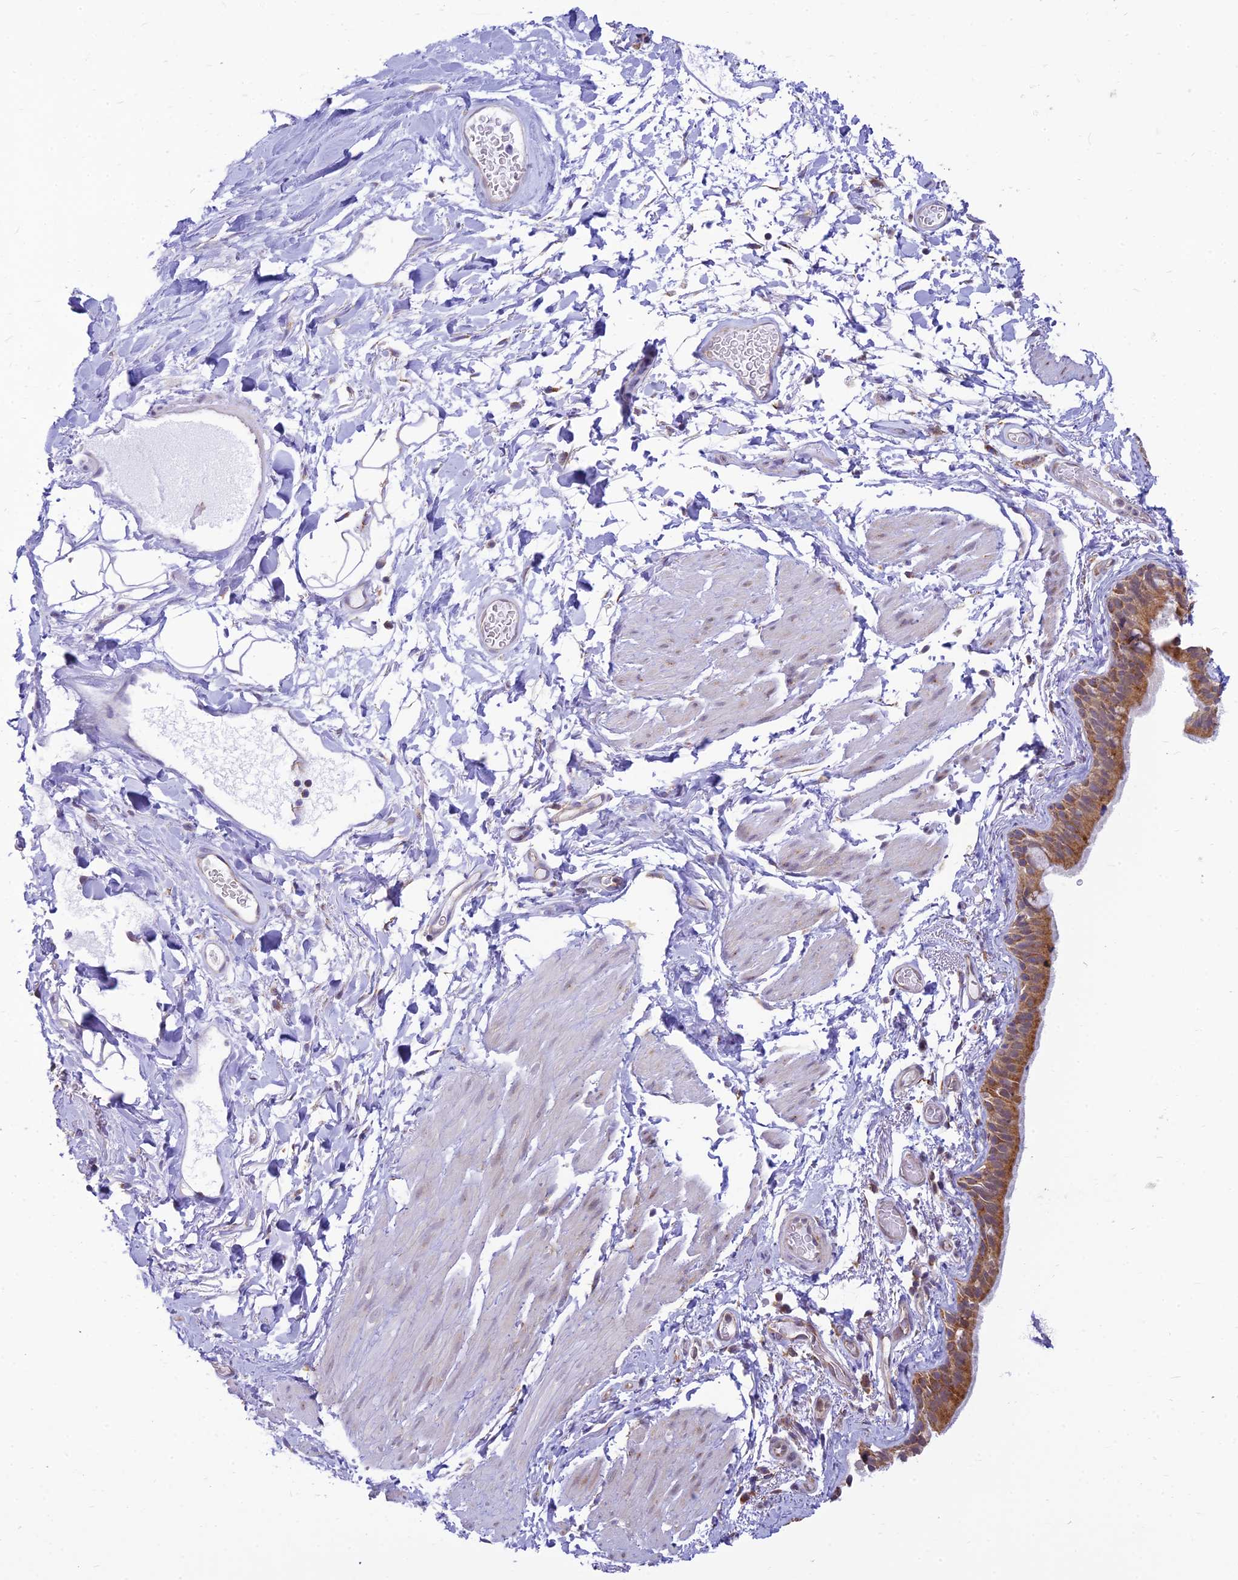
{"staining": {"intensity": "moderate", "quantity": ">75%", "location": "cytoplasmic/membranous"}, "tissue": "bronchus", "cell_type": "Respiratory epithelial cells", "image_type": "normal", "snomed": [{"axis": "morphology", "description": "Normal tissue, NOS"}, {"axis": "topography", "description": "Cartilage tissue"}], "caption": "Respiratory epithelial cells demonstrate moderate cytoplasmic/membranous positivity in approximately >75% of cells in benign bronchus. The staining was performed using DAB (3,3'-diaminobenzidine), with brown indicating positive protein expression. Nuclei are stained blue with hematoxylin.", "gene": "HOOK2", "patient": {"sex": "male", "age": 63}}